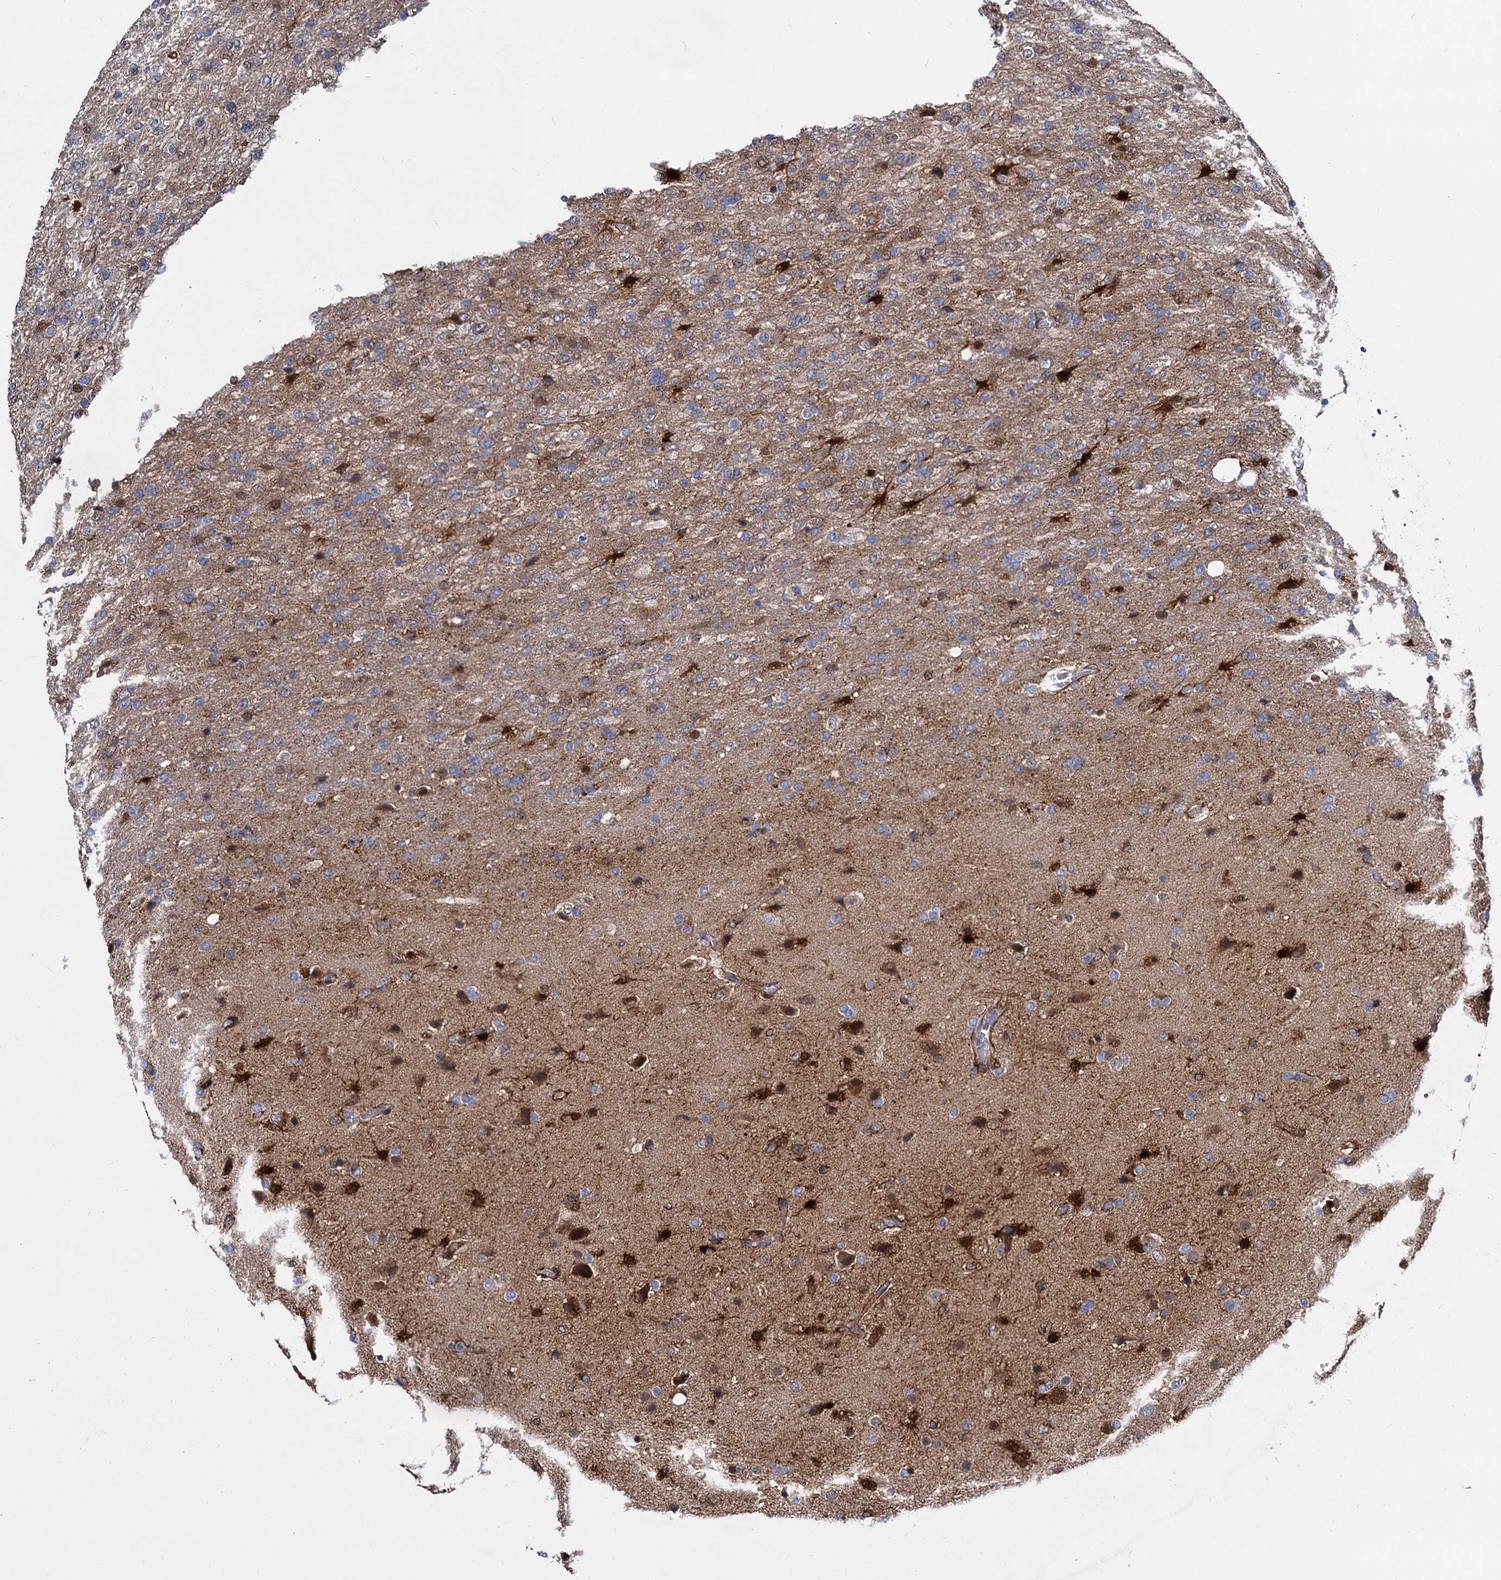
{"staining": {"intensity": "moderate", "quantity": "<25%", "location": "cytoplasmic/membranous,nuclear"}, "tissue": "glioma", "cell_type": "Tumor cells", "image_type": "cancer", "snomed": [{"axis": "morphology", "description": "Glioma, malignant, High grade"}, {"axis": "topography", "description": "Brain"}], "caption": "About <25% of tumor cells in malignant high-grade glioma display moderate cytoplasmic/membranous and nuclear protein staining as visualized by brown immunohistochemical staining.", "gene": "GSTM3", "patient": {"sex": "female", "age": 74}}